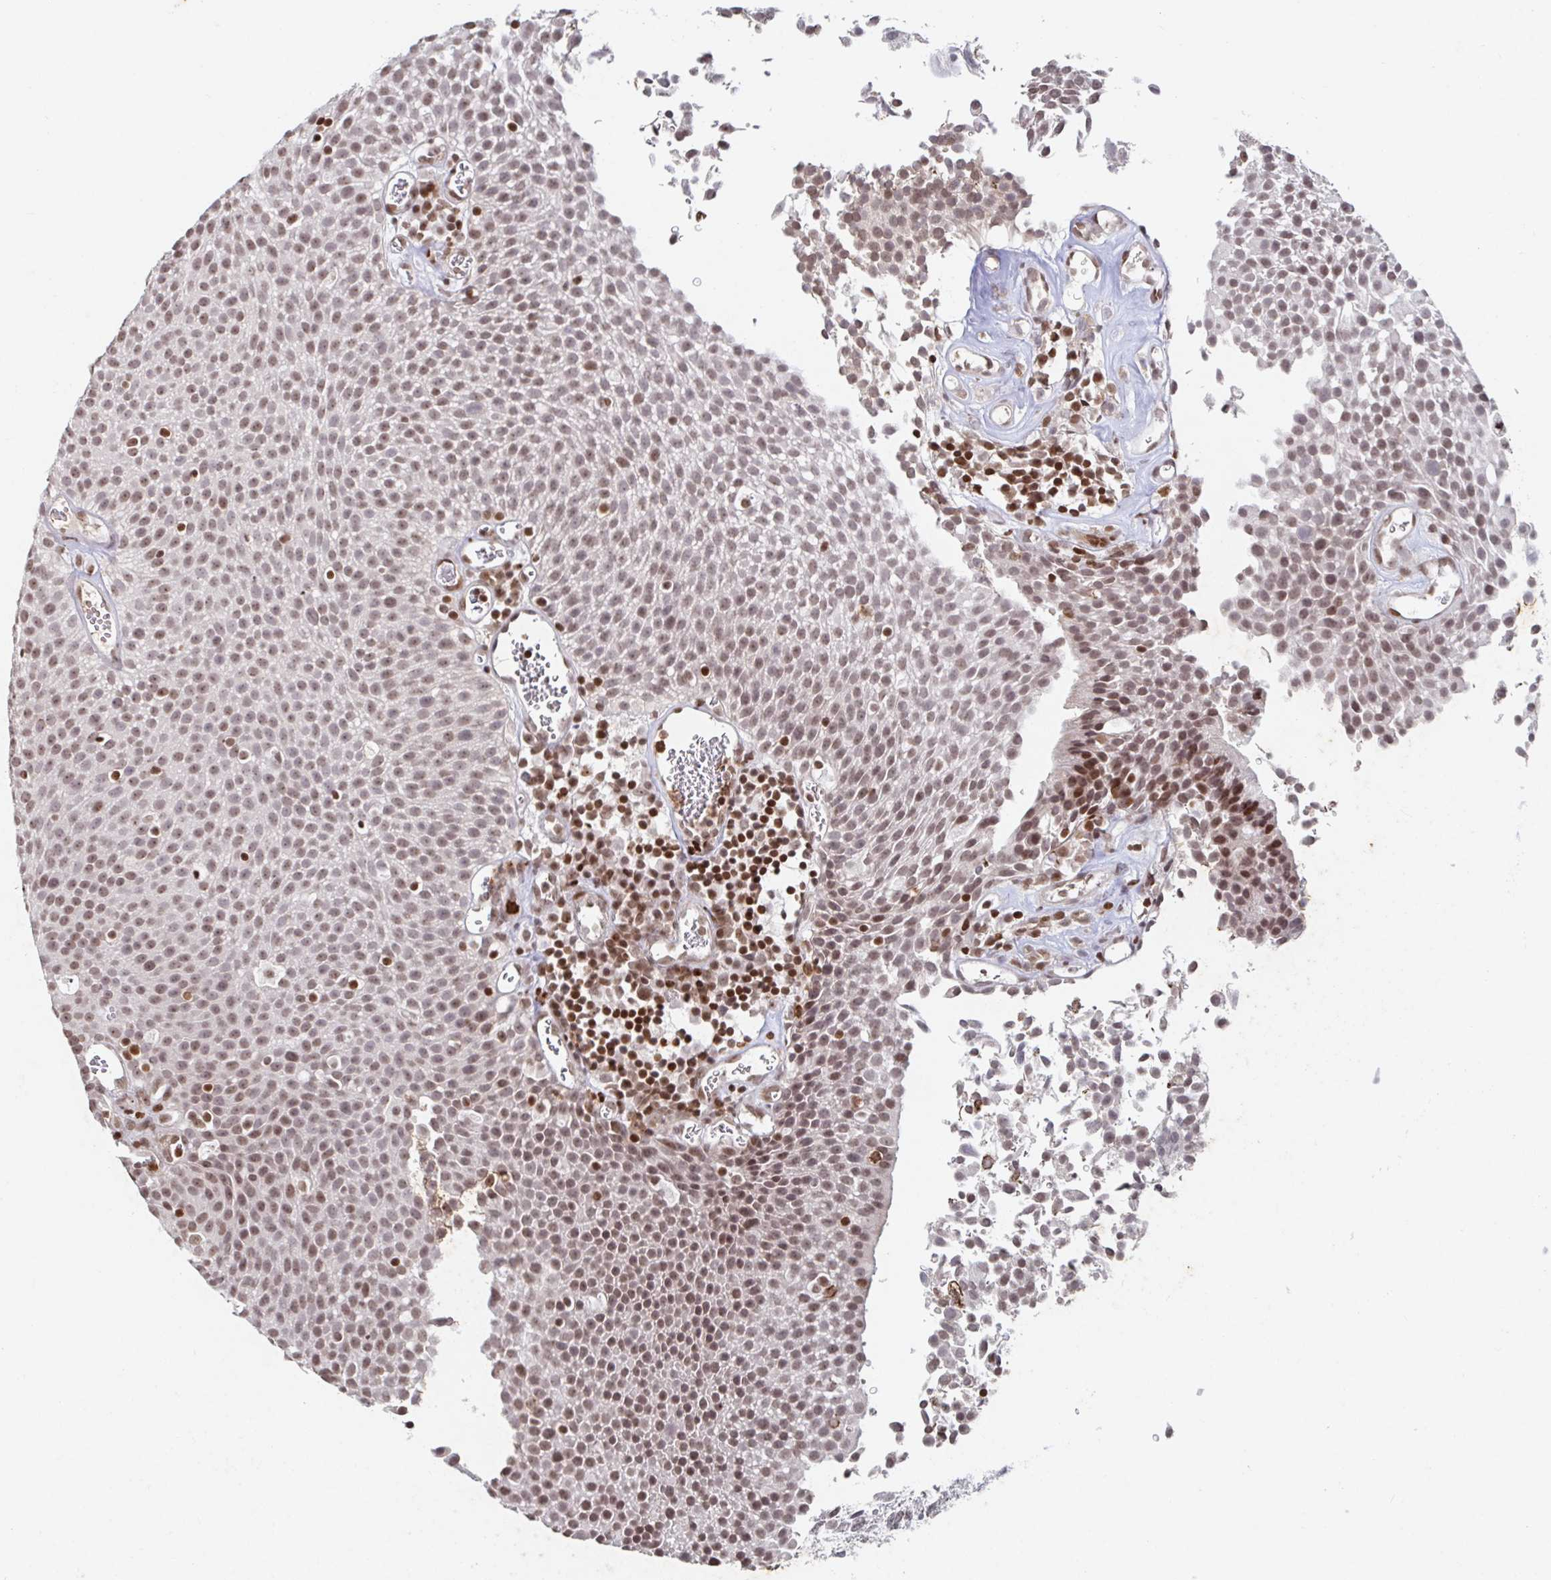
{"staining": {"intensity": "moderate", "quantity": ">75%", "location": "nuclear"}, "tissue": "urothelial cancer", "cell_type": "Tumor cells", "image_type": "cancer", "snomed": [{"axis": "morphology", "description": "Urothelial carcinoma, Low grade"}, {"axis": "topography", "description": "Urinary bladder"}], "caption": "A brown stain labels moderate nuclear positivity of a protein in human urothelial carcinoma (low-grade) tumor cells.", "gene": "C19orf53", "patient": {"sex": "female", "age": 79}}